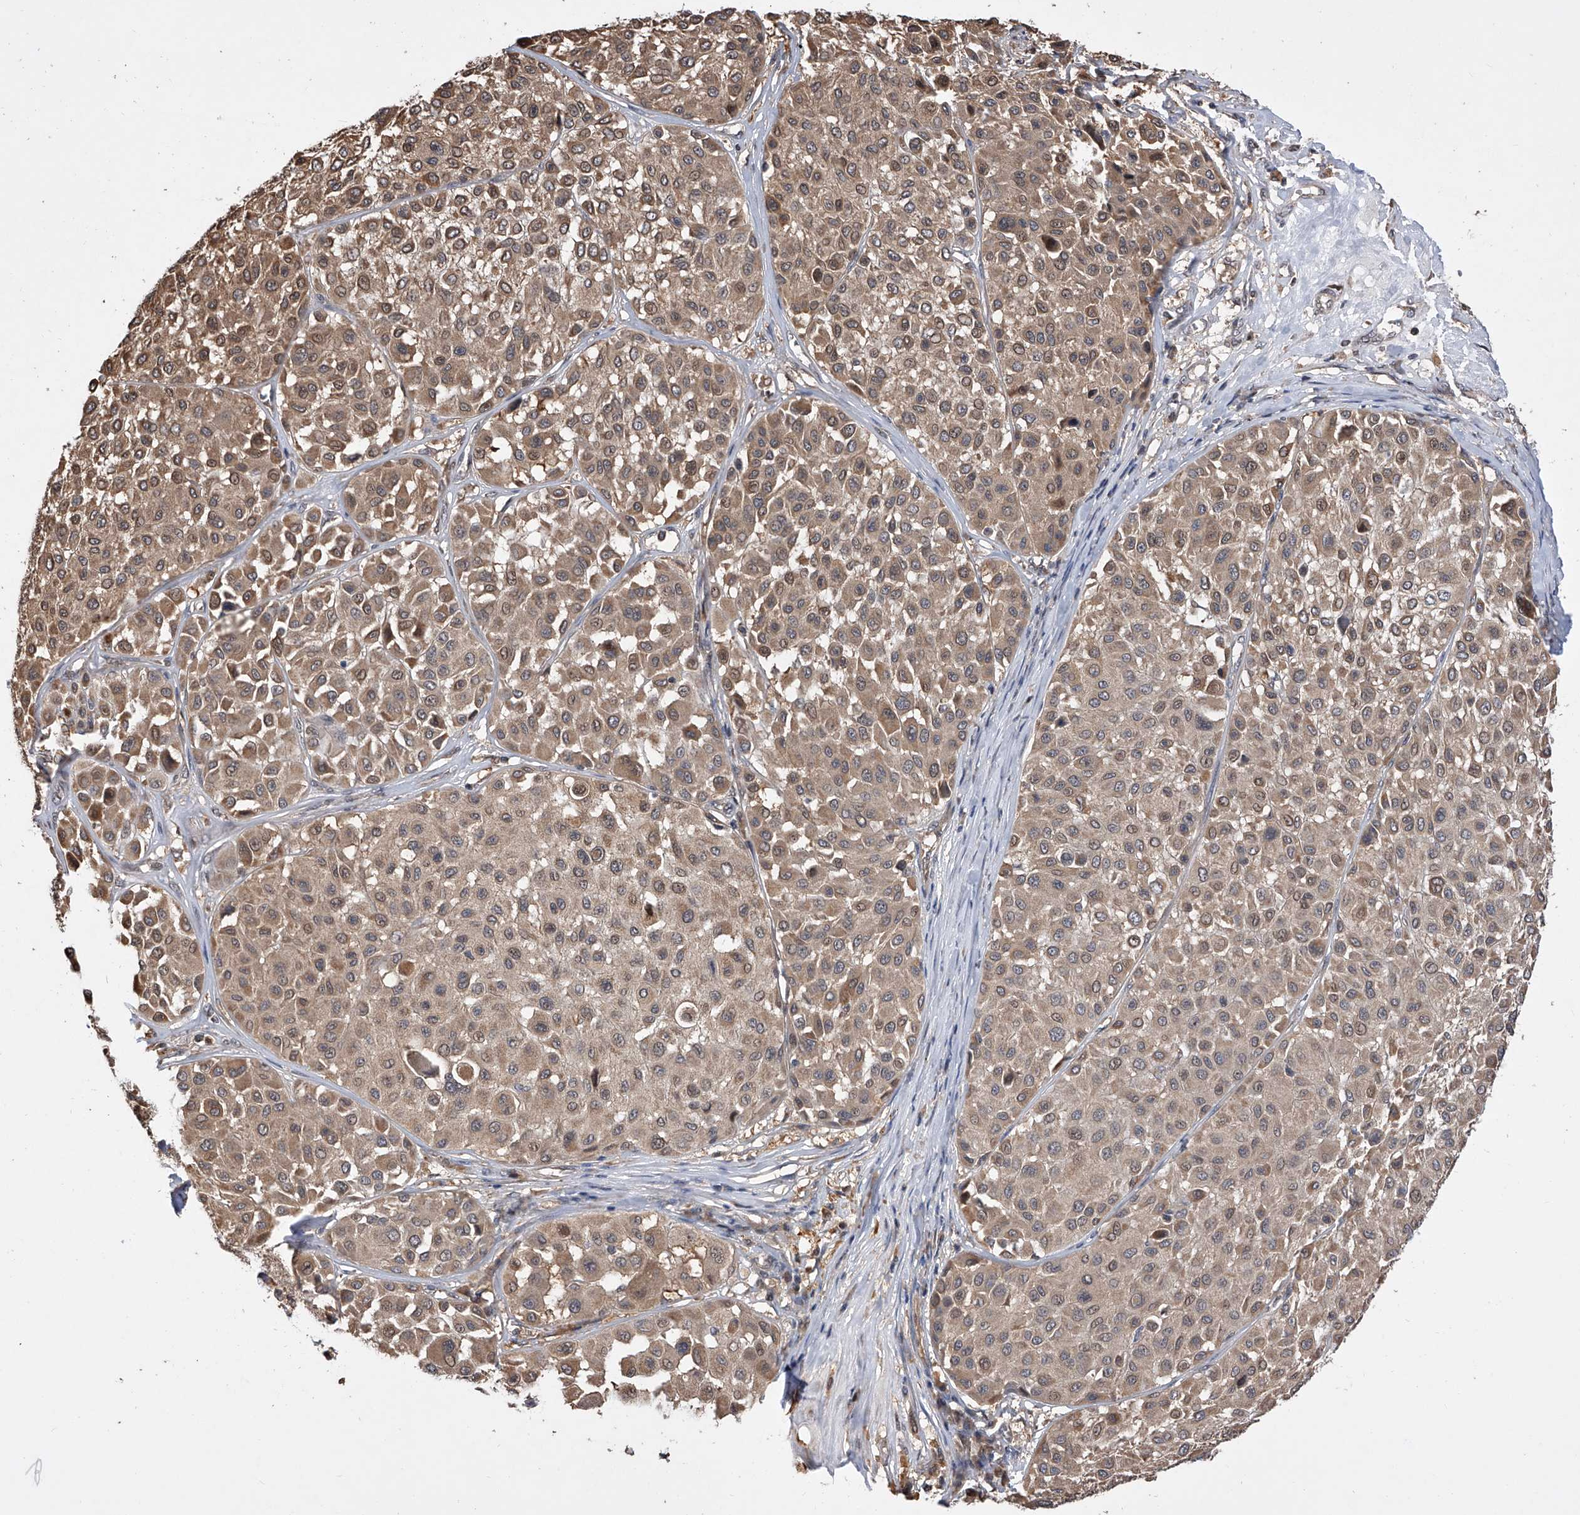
{"staining": {"intensity": "weak", "quantity": ">75%", "location": "cytoplasmic/membranous"}, "tissue": "melanoma", "cell_type": "Tumor cells", "image_type": "cancer", "snomed": [{"axis": "morphology", "description": "Malignant melanoma, Metastatic site"}, {"axis": "topography", "description": "Soft tissue"}], "caption": "Immunohistochemistry (DAB) staining of malignant melanoma (metastatic site) shows weak cytoplasmic/membranous protein positivity in about >75% of tumor cells.", "gene": "GMDS", "patient": {"sex": "male", "age": 41}}